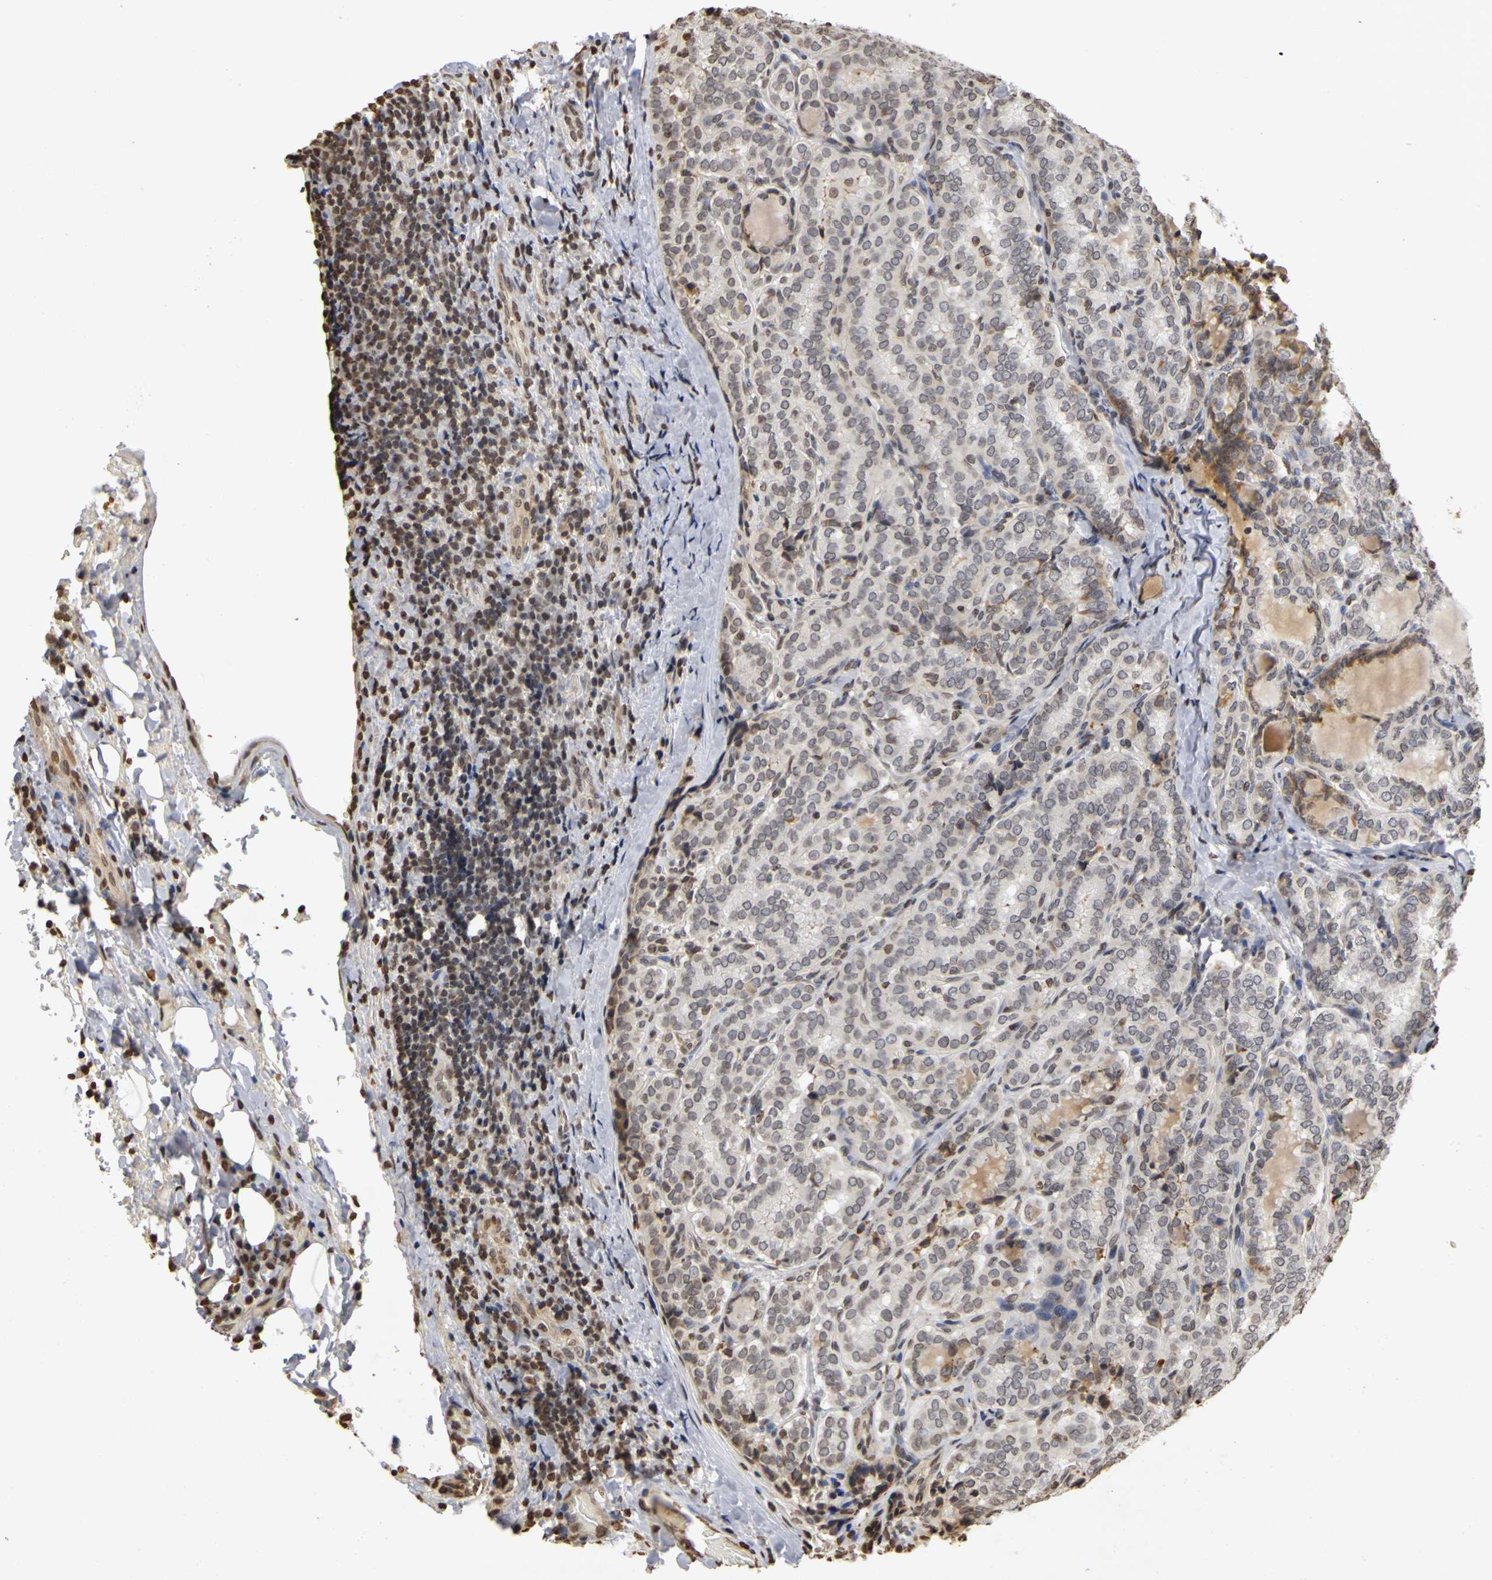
{"staining": {"intensity": "weak", "quantity": "<25%", "location": "nuclear"}, "tissue": "thyroid cancer", "cell_type": "Tumor cells", "image_type": "cancer", "snomed": [{"axis": "morphology", "description": "Papillary adenocarcinoma, NOS"}, {"axis": "topography", "description": "Thyroid gland"}], "caption": "The histopathology image reveals no staining of tumor cells in thyroid cancer (papillary adenocarcinoma). (Immunohistochemistry, brightfield microscopy, high magnification).", "gene": "ERCC2", "patient": {"sex": "female", "age": 30}}